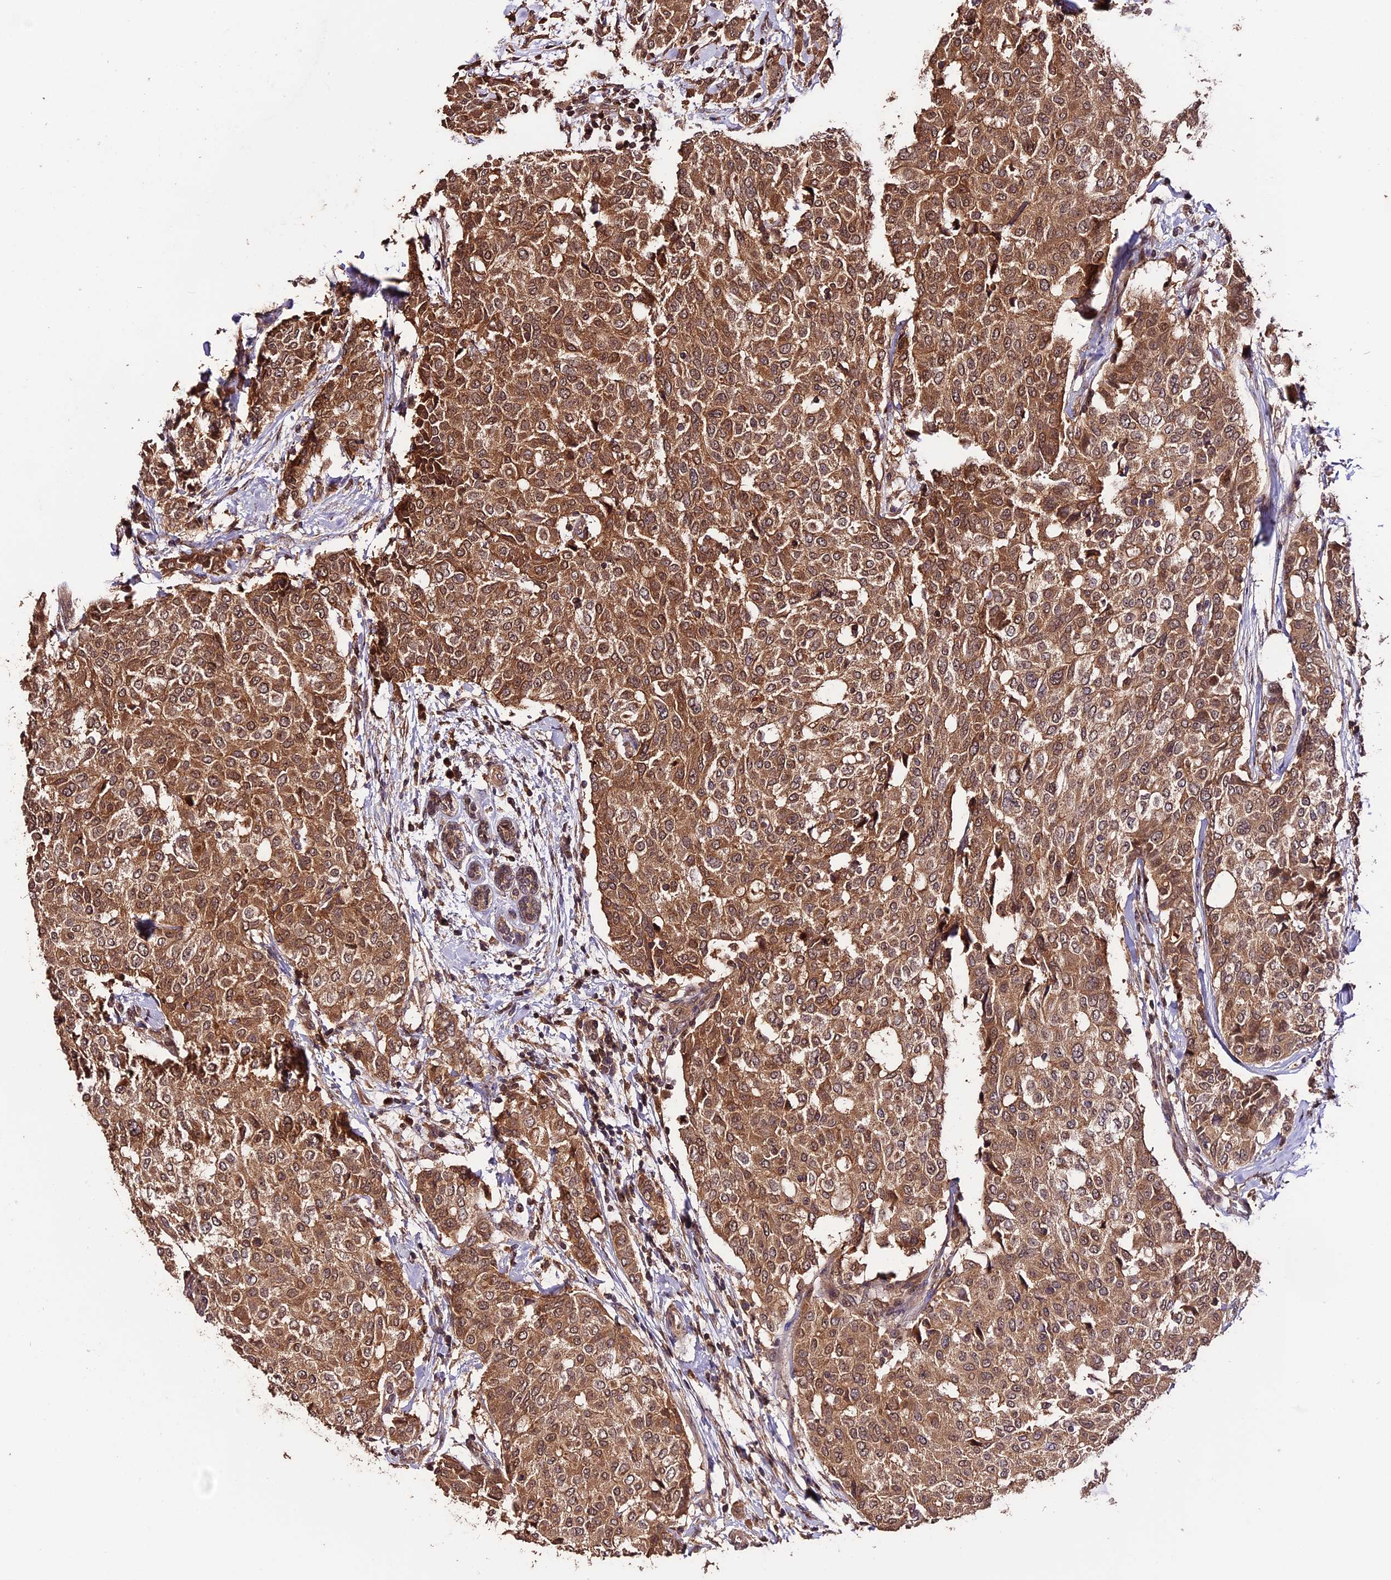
{"staining": {"intensity": "moderate", "quantity": ">75%", "location": "cytoplasmic/membranous"}, "tissue": "breast cancer", "cell_type": "Tumor cells", "image_type": "cancer", "snomed": [{"axis": "morphology", "description": "Lobular carcinoma"}, {"axis": "topography", "description": "Breast"}], "caption": "Immunohistochemical staining of breast cancer (lobular carcinoma) demonstrates moderate cytoplasmic/membranous protein expression in about >75% of tumor cells. Immunohistochemistry (ihc) stains the protein of interest in brown and the nuclei are stained blue.", "gene": "TRMT1", "patient": {"sex": "female", "age": 51}}